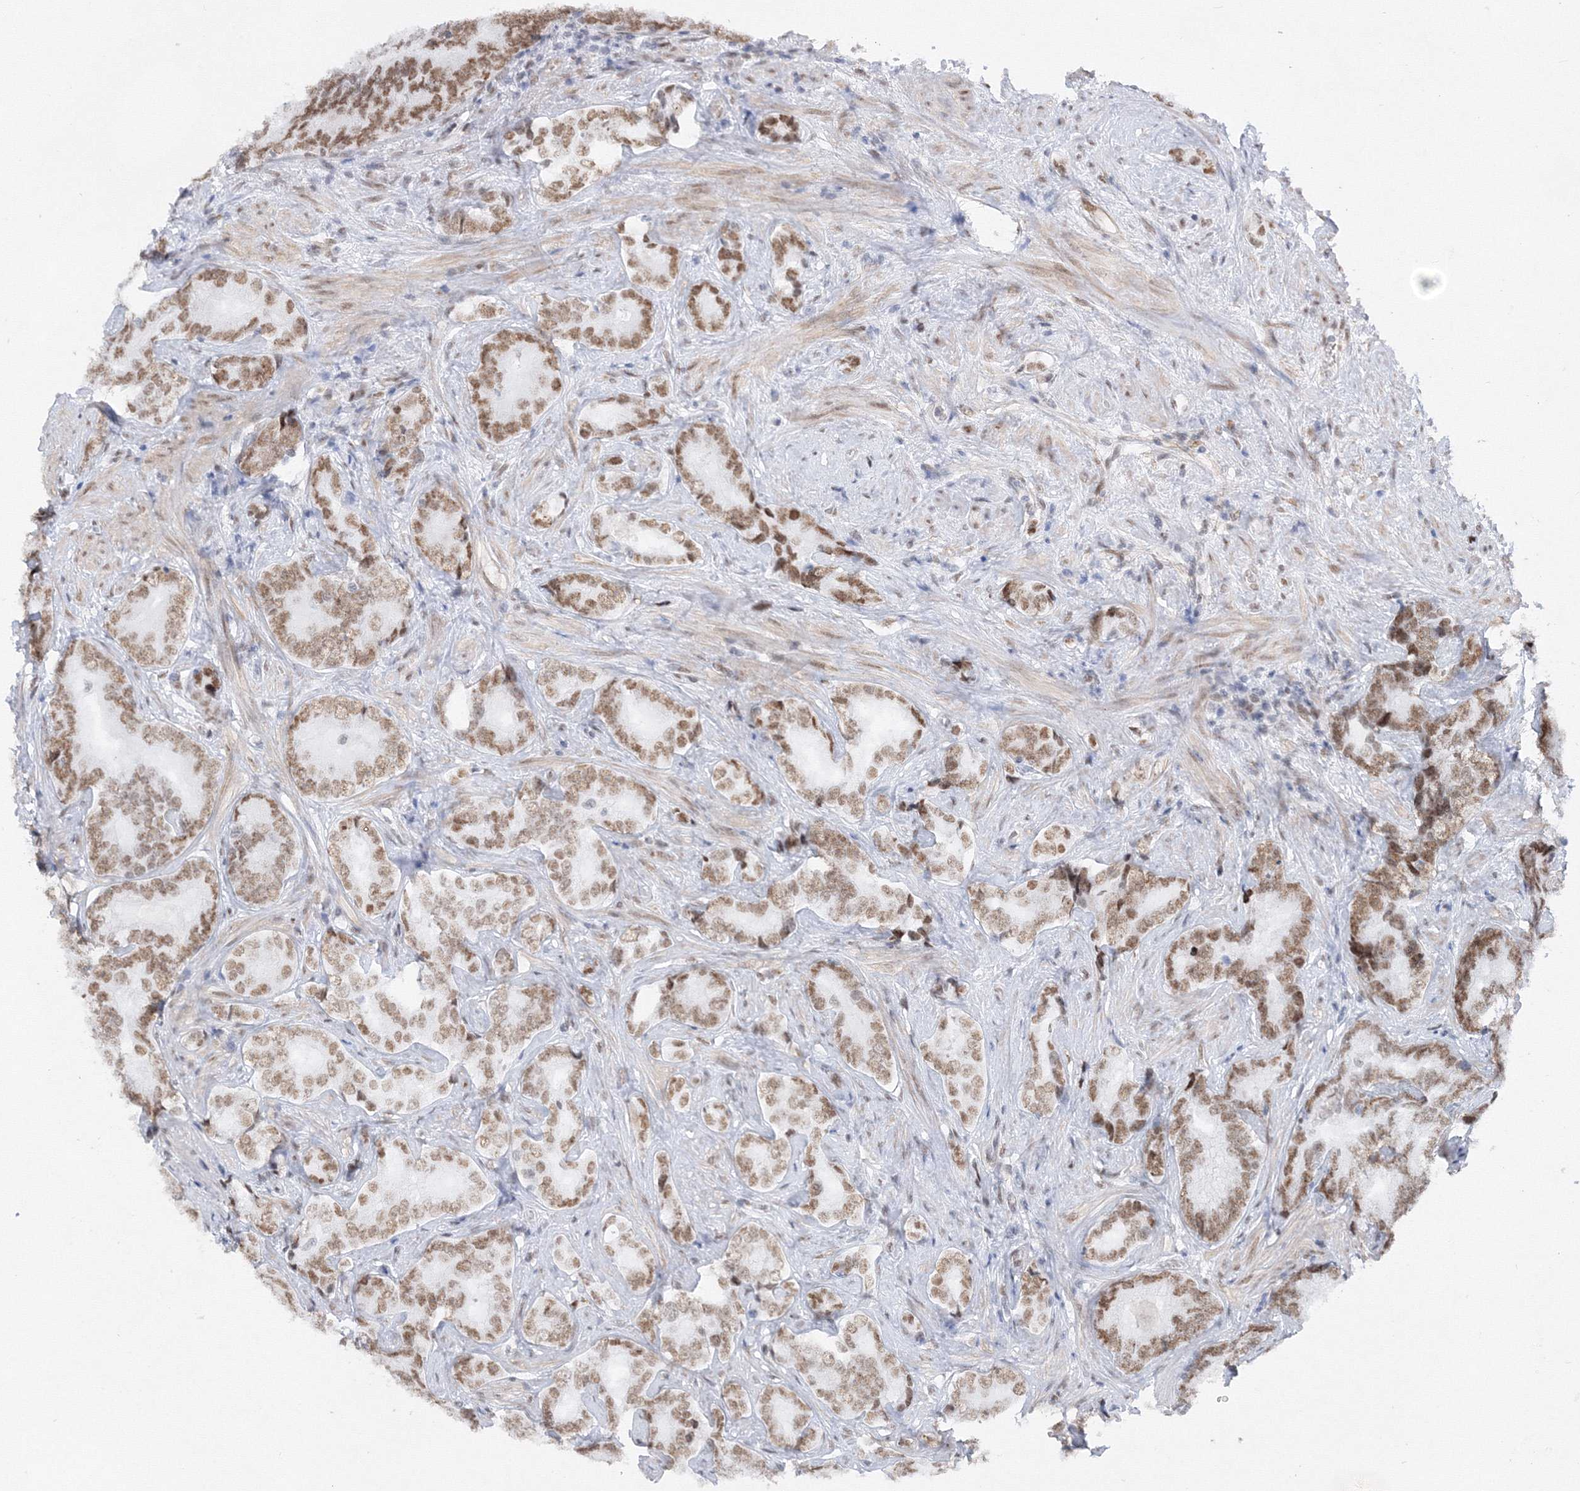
{"staining": {"intensity": "moderate", "quantity": ">75%", "location": "nuclear"}, "tissue": "prostate cancer", "cell_type": "Tumor cells", "image_type": "cancer", "snomed": [{"axis": "morphology", "description": "Adenocarcinoma, High grade"}, {"axis": "topography", "description": "Prostate"}], "caption": "Immunohistochemical staining of human prostate cancer exhibits moderate nuclear protein staining in about >75% of tumor cells.", "gene": "ZNF638", "patient": {"sex": "male", "age": 66}}